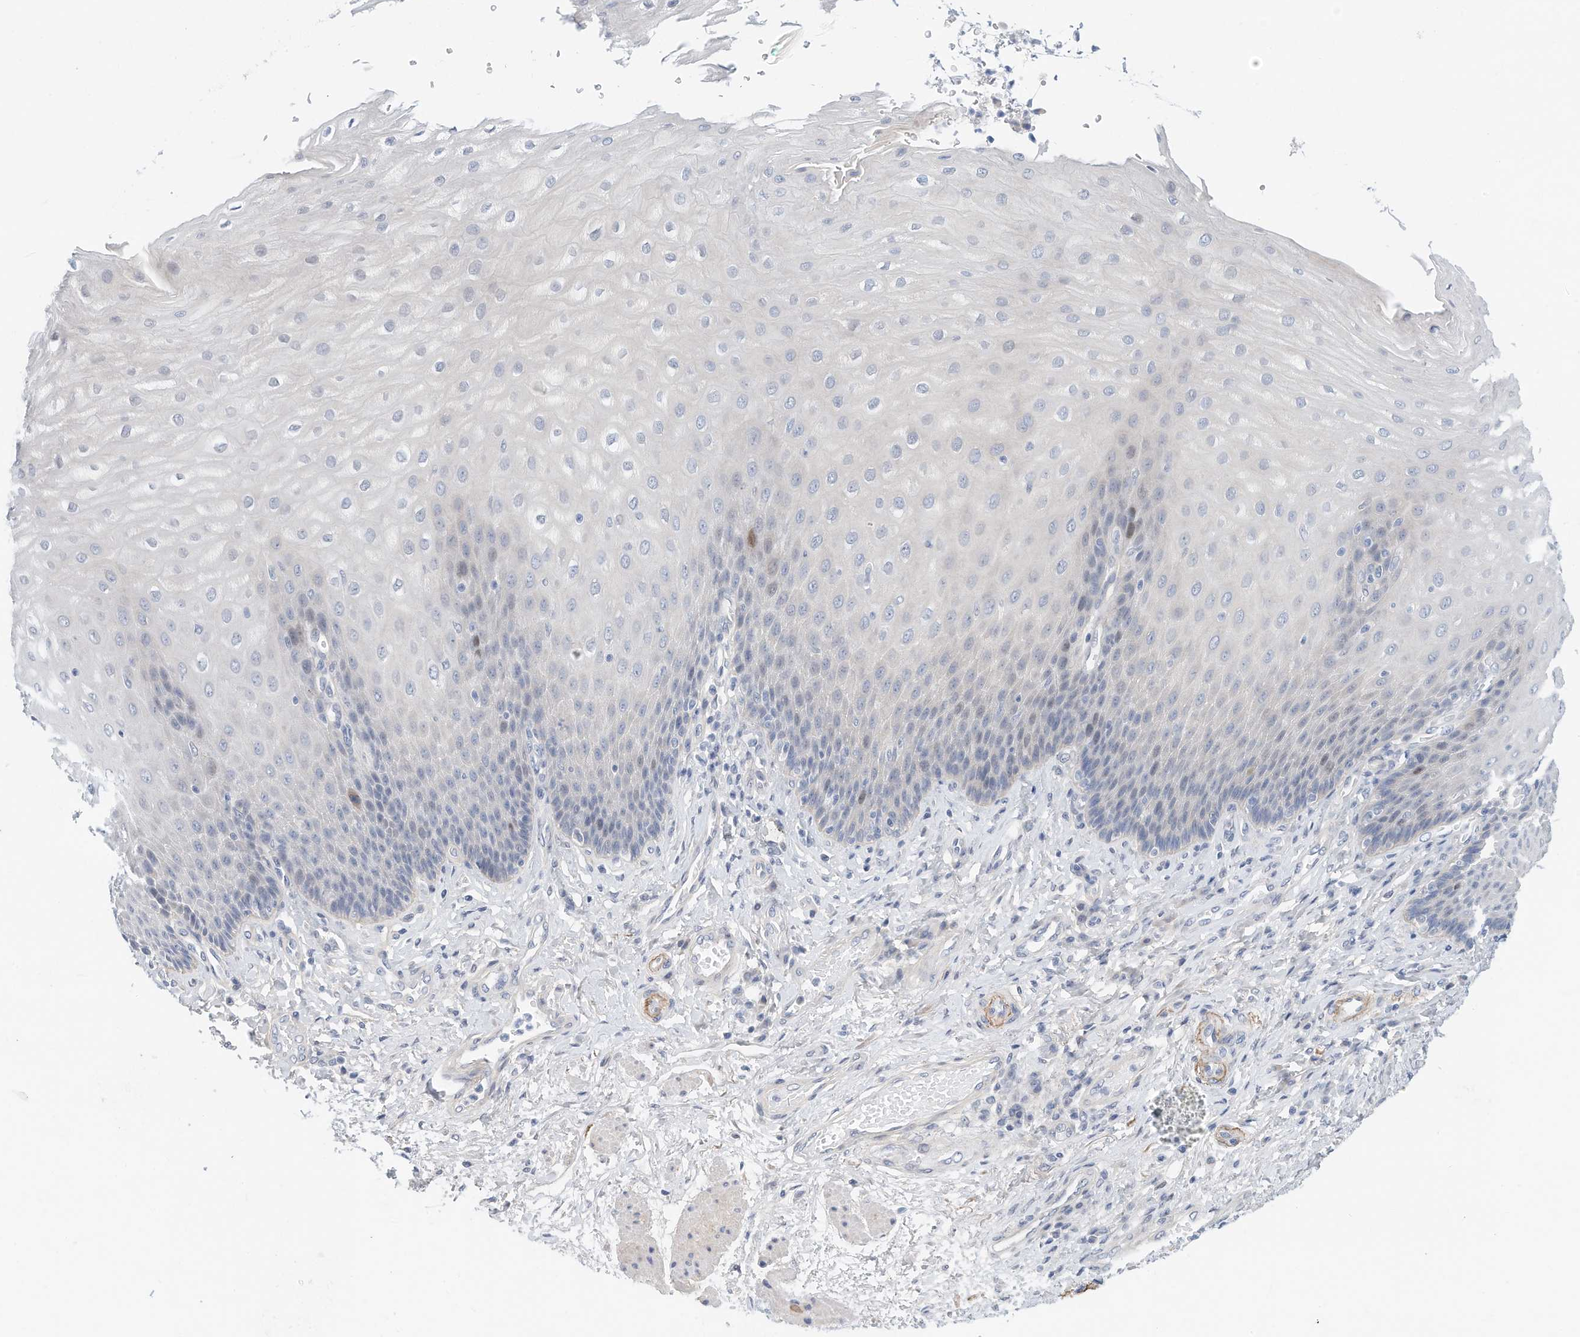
{"staining": {"intensity": "negative", "quantity": "none", "location": "none"}, "tissue": "esophagus", "cell_type": "Squamous epithelial cells", "image_type": "normal", "snomed": [{"axis": "morphology", "description": "Normal tissue, NOS"}, {"axis": "topography", "description": "Esophagus"}], "caption": "Immunohistochemical staining of unremarkable esophagus exhibits no significant staining in squamous epithelial cells.", "gene": "ARHGAP28", "patient": {"sex": "male", "age": 54}}